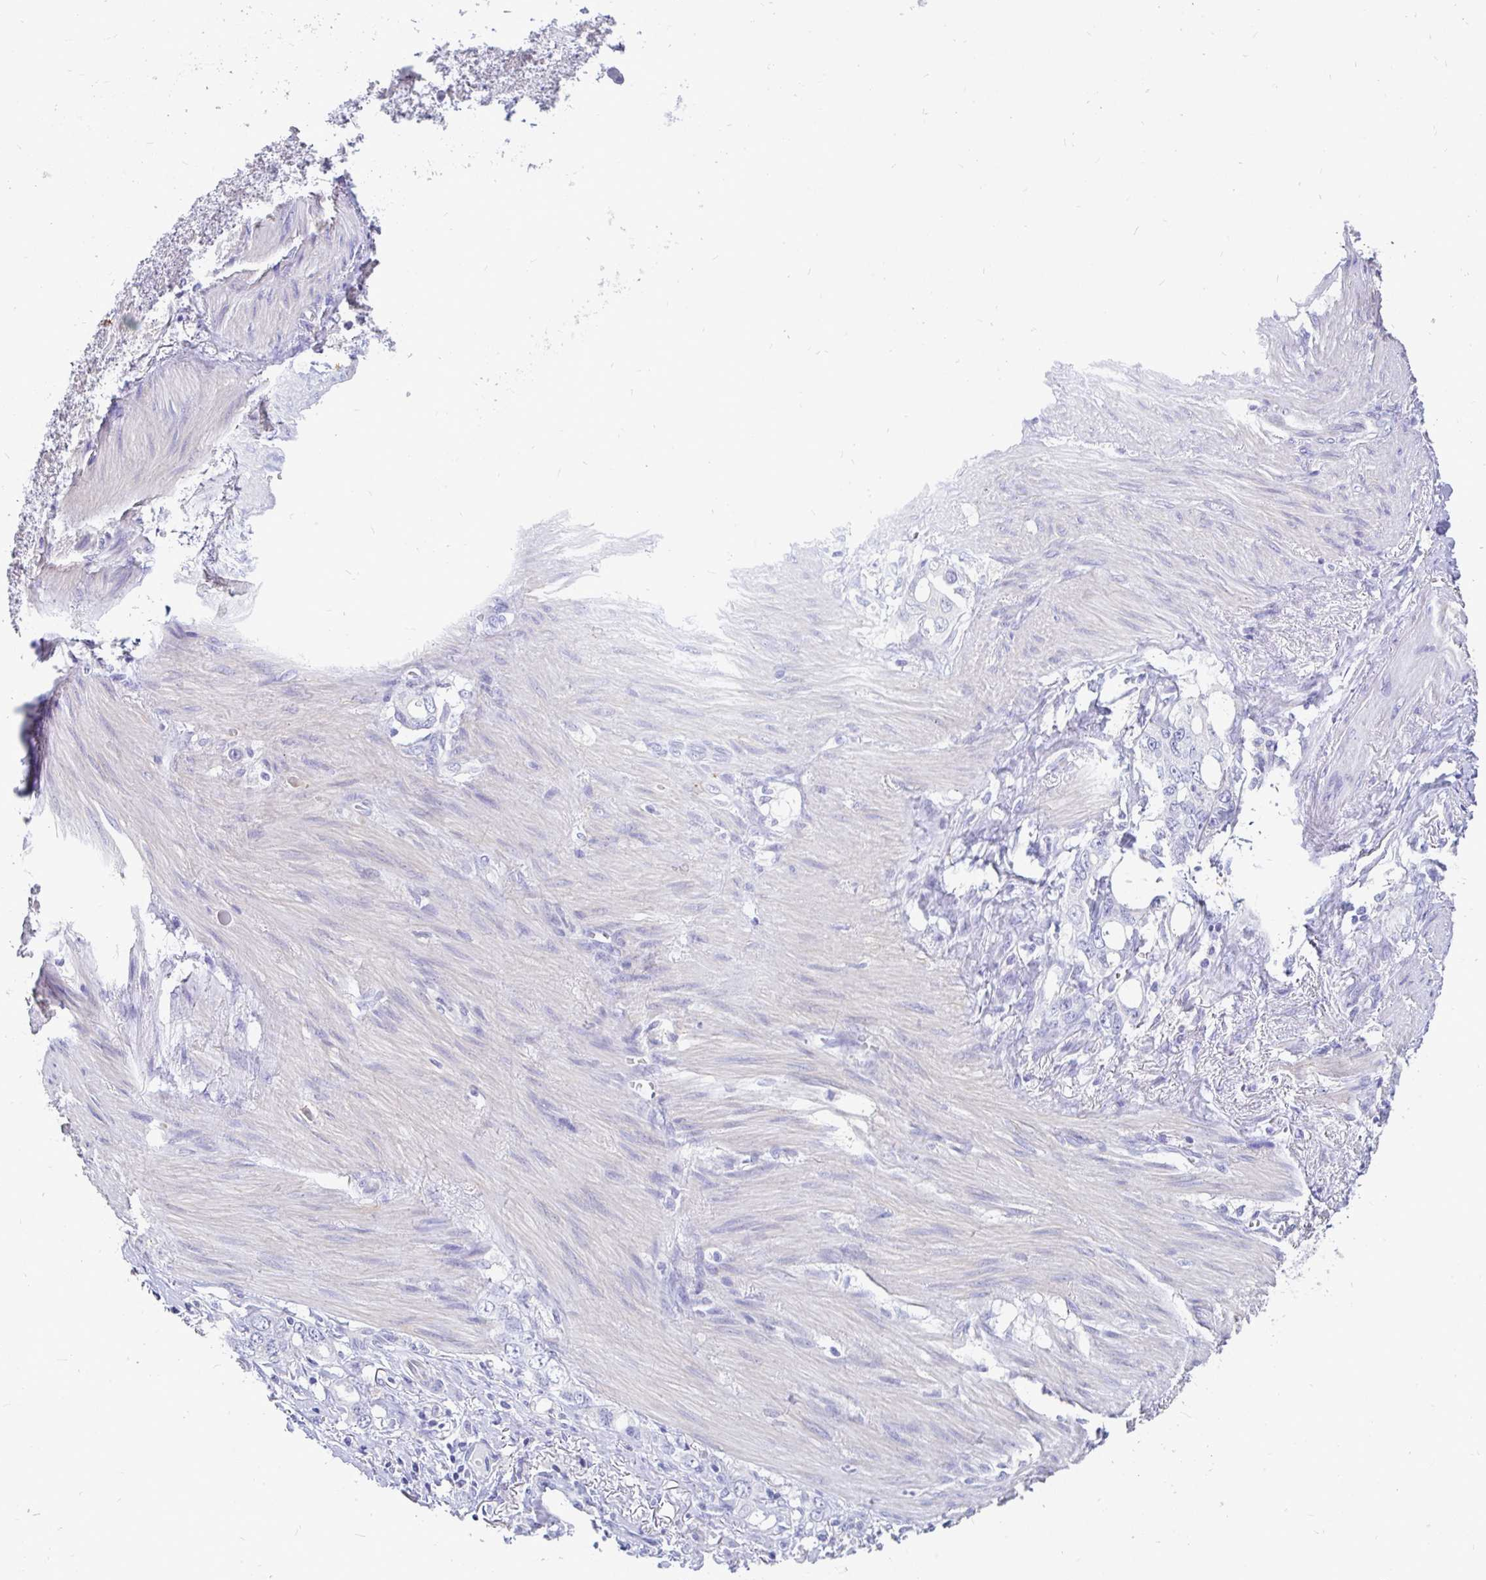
{"staining": {"intensity": "negative", "quantity": "none", "location": "none"}, "tissue": "stomach cancer", "cell_type": "Tumor cells", "image_type": "cancer", "snomed": [{"axis": "morphology", "description": "Adenocarcinoma, NOS"}, {"axis": "topography", "description": "Stomach, upper"}], "caption": "Tumor cells show no significant protein expression in adenocarcinoma (stomach). The staining is performed using DAB brown chromogen with nuclei counter-stained in using hematoxylin.", "gene": "INTS5", "patient": {"sex": "male", "age": 74}}